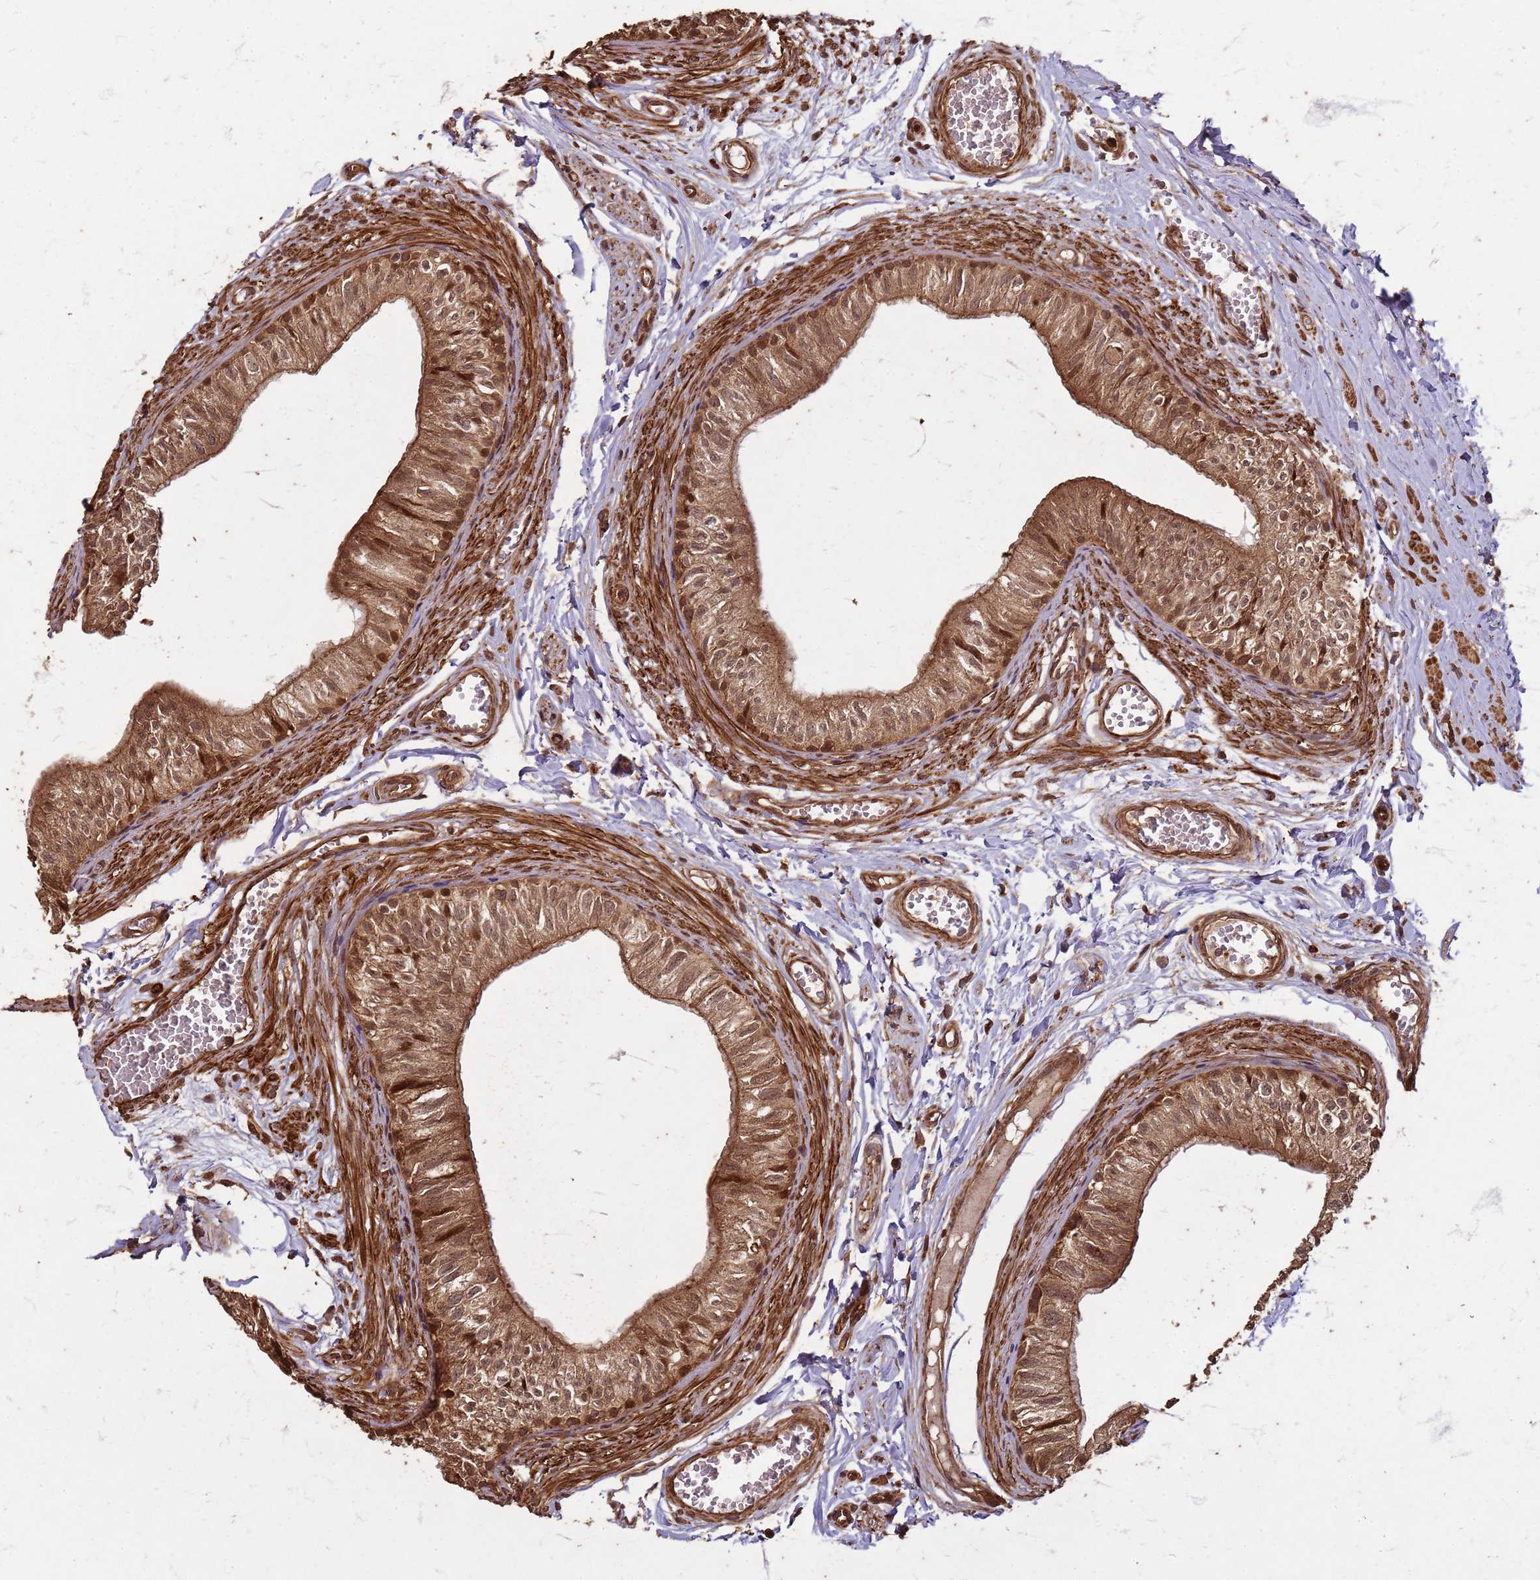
{"staining": {"intensity": "moderate", "quantity": ">75%", "location": "cytoplasmic/membranous,nuclear"}, "tissue": "epididymis", "cell_type": "Glandular cells", "image_type": "normal", "snomed": [{"axis": "morphology", "description": "Normal tissue, NOS"}, {"axis": "topography", "description": "Epididymis"}], "caption": "A medium amount of moderate cytoplasmic/membranous,nuclear positivity is seen in approximately >75% of glandular cells in benign epididymis.", "gene": "KIF26A", "patient": {"sex": "male", "age": 37}}